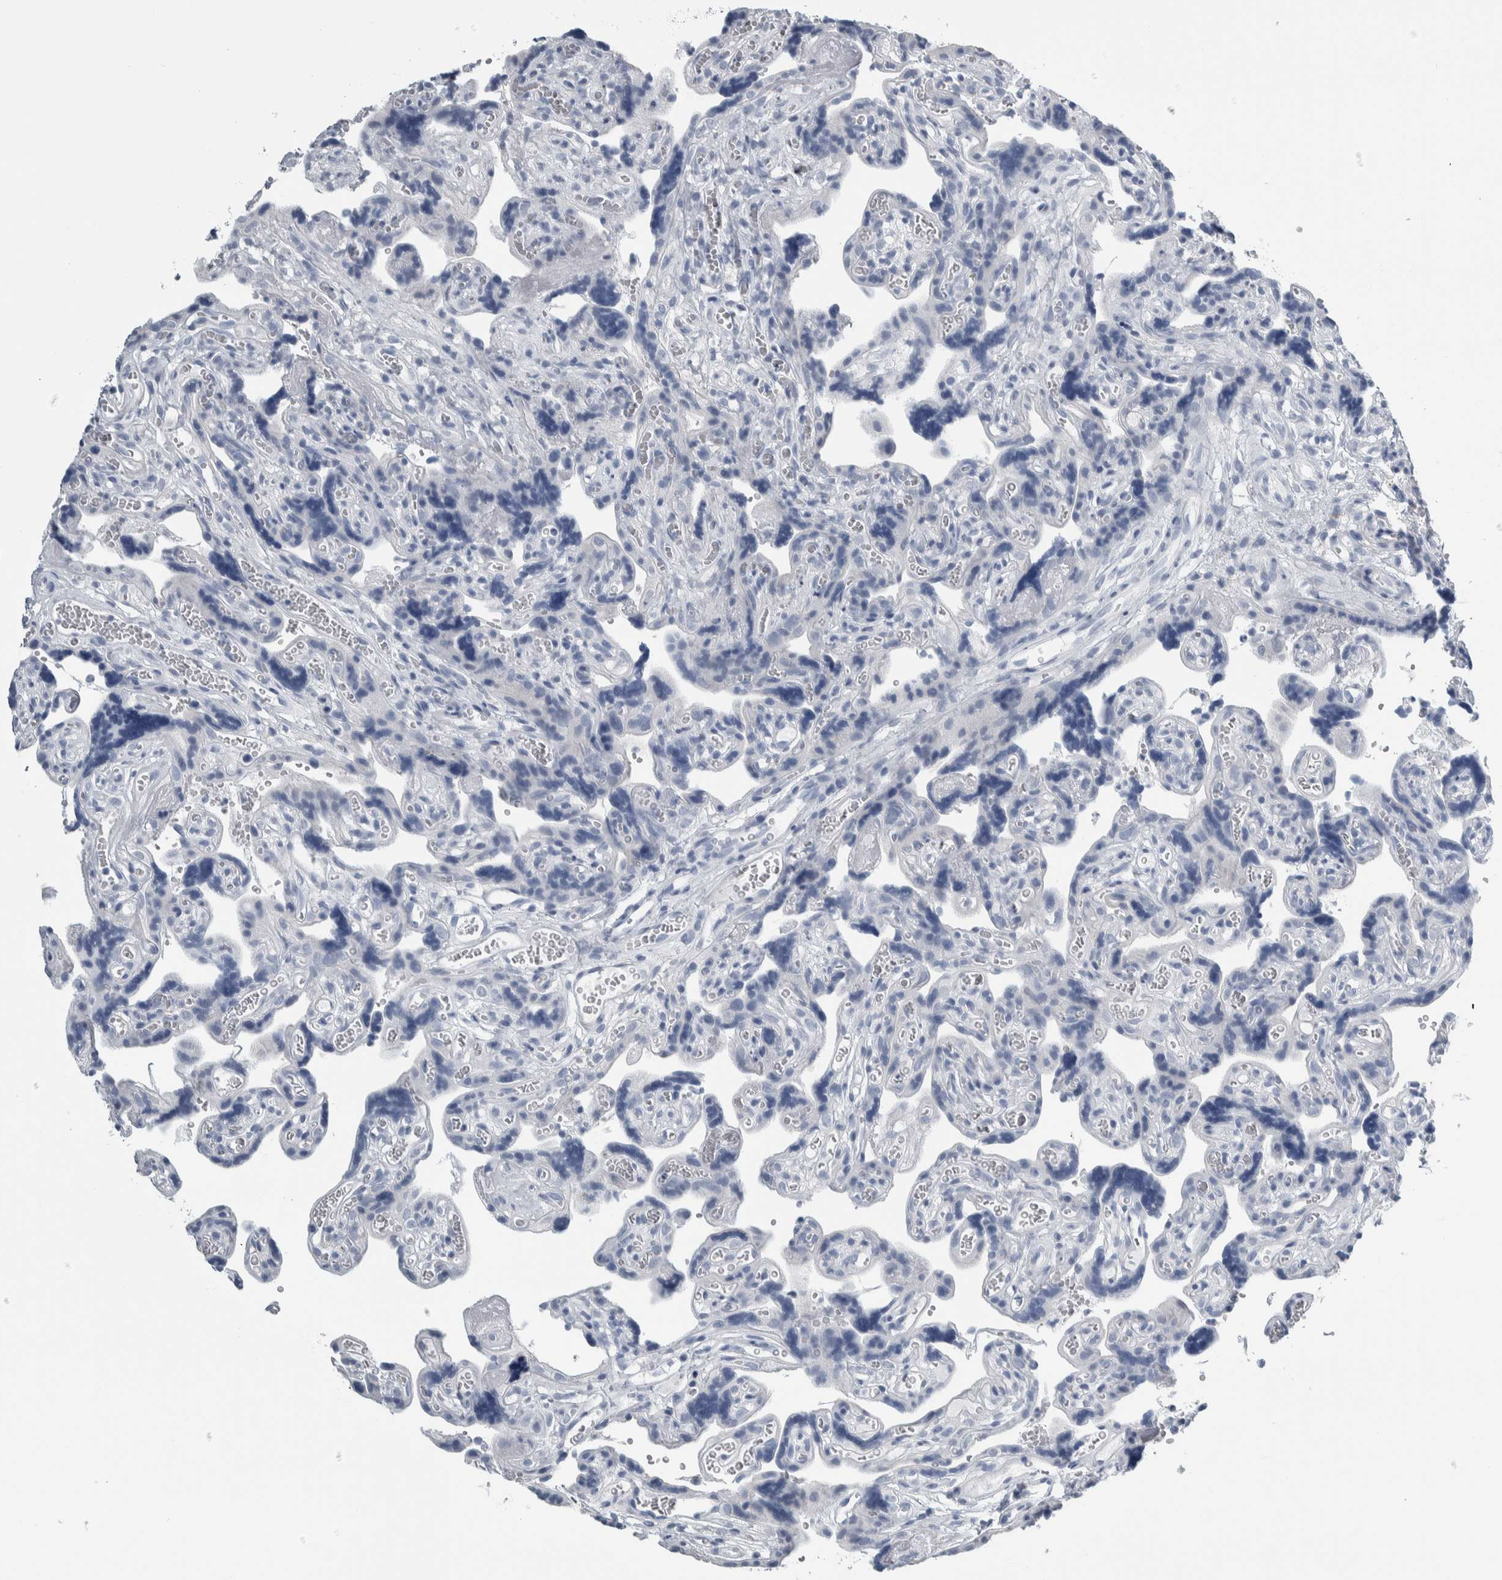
{"staining": {"intensity": "negative", "quantity": "none", "location": "none"}, "tissue": "placenta", "cell_type": "Trophoblastic cells", "image_type": "normal", "snomed": [{"axis": "morphology", "description": "Normal tissue, NOS"}, {"axis": "topography", "description": "Placenta"}], "caption": "Trophoblastic cells show no significant expression in normal placenta. Brightfield microscopy of immunohistochemistry (IHC) stained with DAB (brown) and hematoxylin (blue), captured at high magnification.", "gene": "CDH17", "patient": {"sex": "female", "age": 30}}